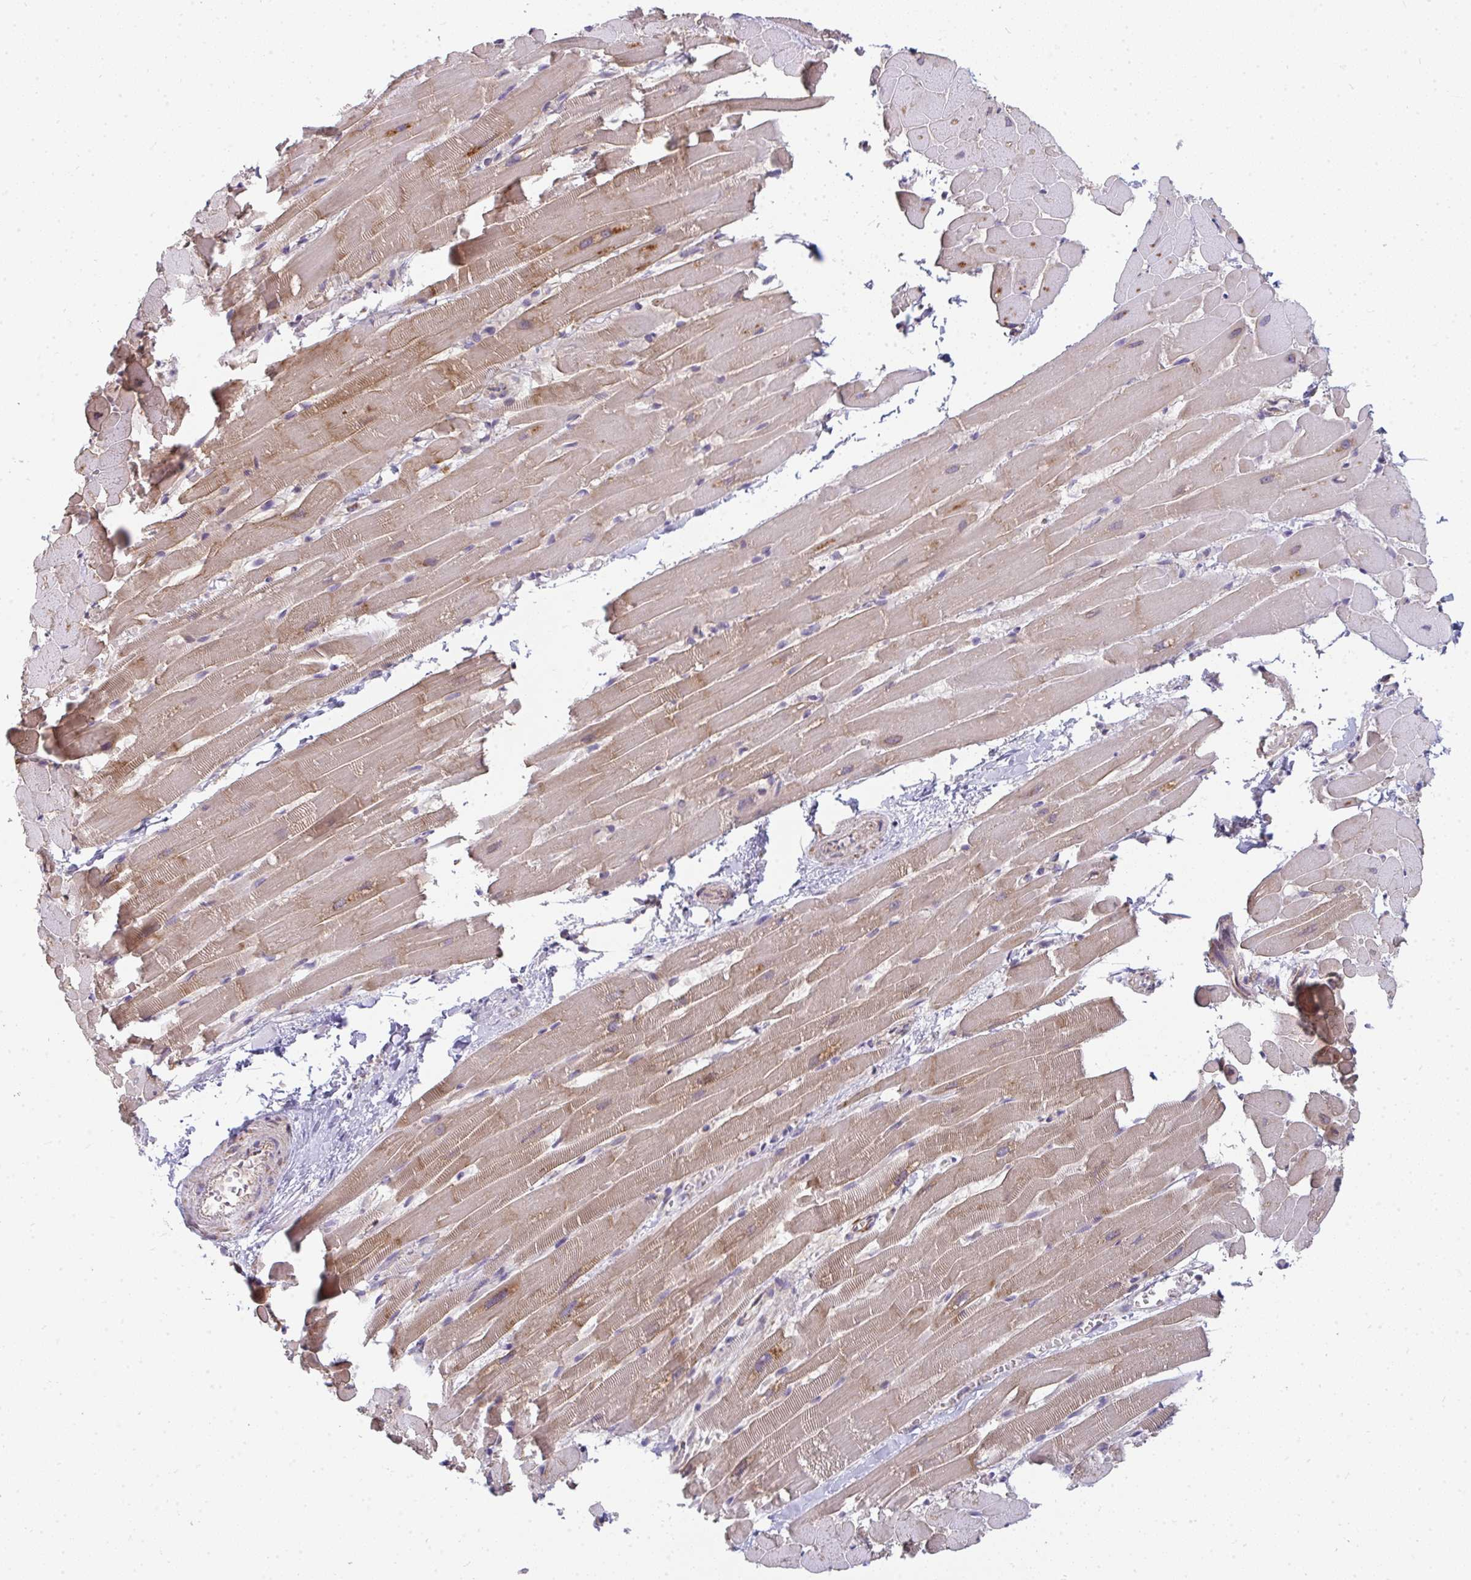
{"staining": {"intensity": "moderate", "quantity": "25%-75%", "location": "cytoplasmic/membranous"}, "tissue": "heart muscle", "cell_type": "Cardiomyocytes", "image_type": "normal", "snomed": [{"axis": "morphology", "description": "Normal tissue, NOS"}, {"axis": "topography", "description": "Heart"}], "caption": "Immunohistochemical staining of unremarkable heart muscle displays medium levels of moderate cytoplasmic/membranous positivity in approximately 25%-75% of cardiomyocytes. (DAB = brown stain, brightfield microscopy at high magnification).", "gene": "FAHD1", "patient": {"sex": "male", "age": 37}}